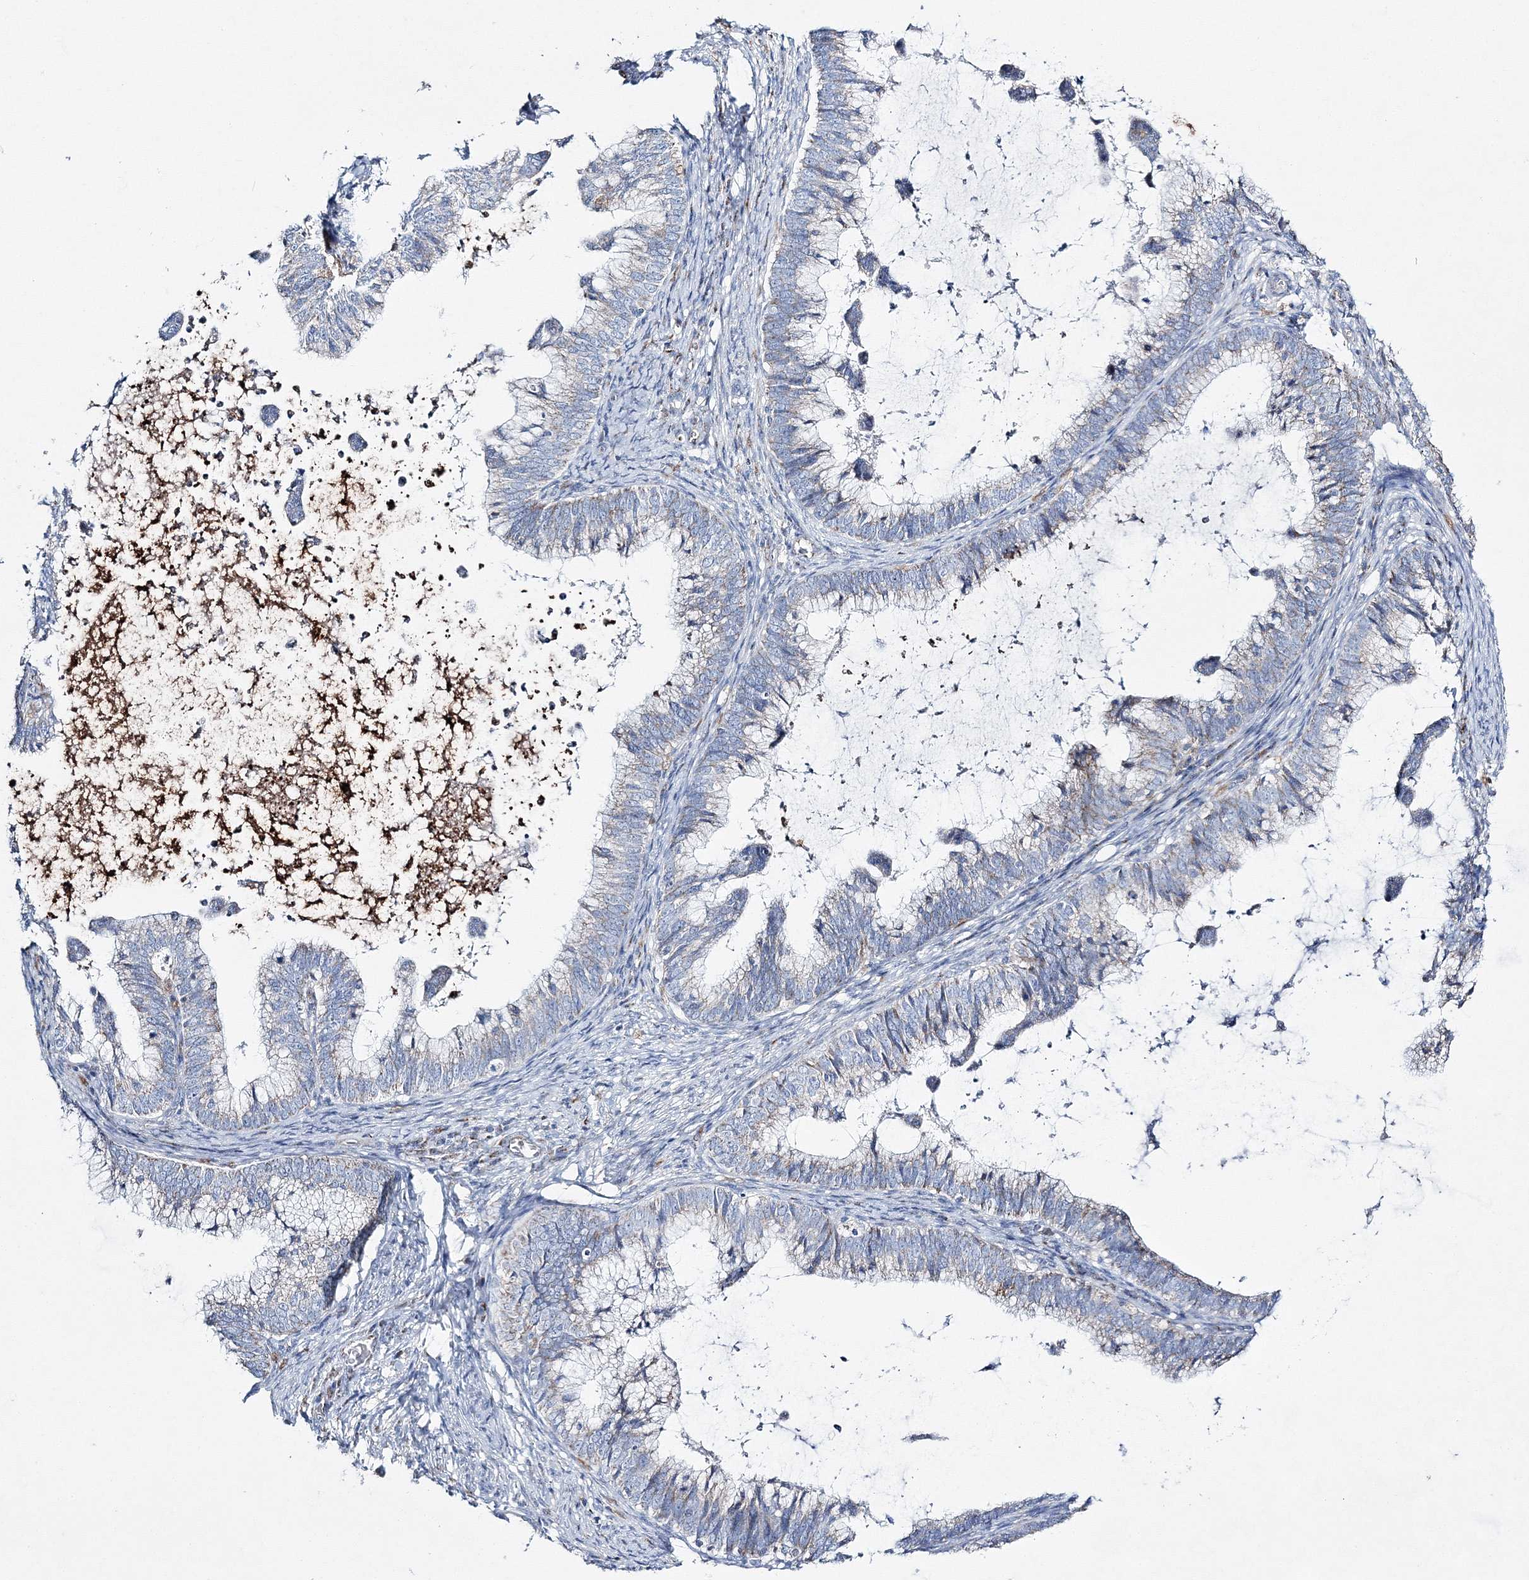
{"staining": {"intensity": "weak", "quantity": "25%-75%", "location": "cytoplasmic/membranous"}, "tissue": "cervical cancer", "cell_type": "Tumor cells", "image_type": "cancer", "snomed": [{"axis": "morphology", "description": "Adenocarcinoma, NOS"}, {"axis": "topography", "description": "Cervix"}], "caption": "Human cervical cancer (adenocarcinoma) stained for a protein (brown) exhibits weak cytoplasmic/membranous positive positivity in about 25%-75% of tumor cells.", "gene": "HIBCH", "patient": {"sex": "female", "age": 36}}